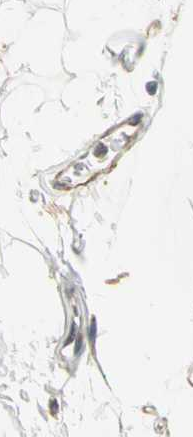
{"staining": {"intensity": "moderate", "quantity": ">75%", "location": "cytoplasmic/membranous"}, "tissue": "adipose tissue", "cell_type": "Adipocytes", "image_type": "normal", "snomed": [{"axis": "morphology", "description": "Normal tissue, NOS"}, {"axis": "topography", "description": "Soft tissue"}], "caption": "Immunohistochemical staining of unremarkable adipose tissue exhibits >75% levels of moderate cytoplasmic/membranous protein positivity in about >75% of adipocytes.", "gene": "LIMK2", "patient": {"sex": "male", "age": 72}}